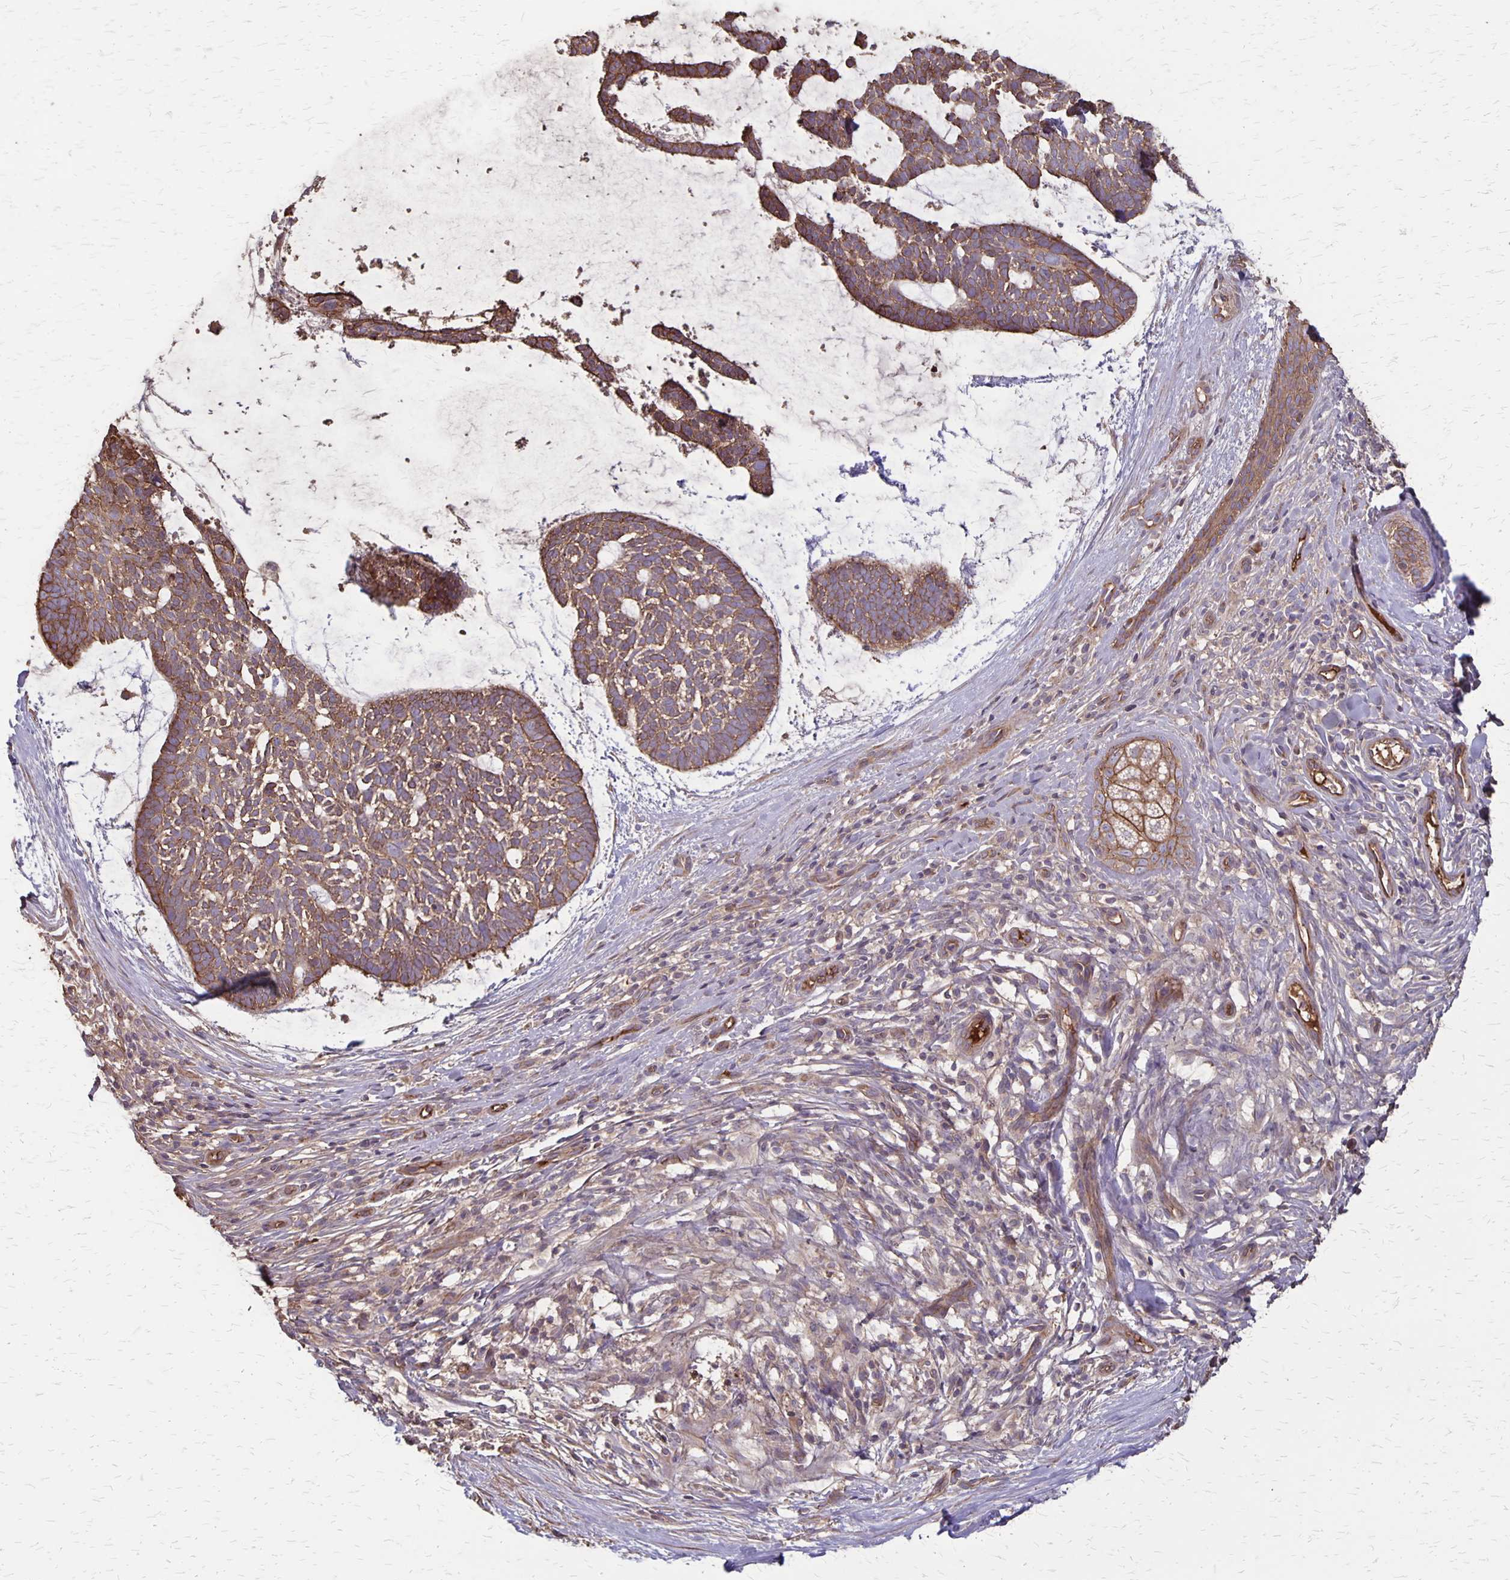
{"staining": {"intensity": "moderate", "quantity": ">75%", "location": "cytoplasmic/membranous"}, "tissue": "skin cancer", "cell_type": "Tumor cells", "image_type": "cancer", "snomed": [{"axis": "morphology", "description": "Basal cell carcinoma"}, {"axis": "topography", "description": "Skin"}], "caption": "Brown immunohistochemical staining in basal cell carcinoma (skin) exhibits moderate cytoplasmic/membranous expression in about >75% of tumor cells. (brown staining indicates protein expression, while blue staining denotes nuclei).", "gene": "PROM2", "patient": {"sex": "male", "age": 64}}